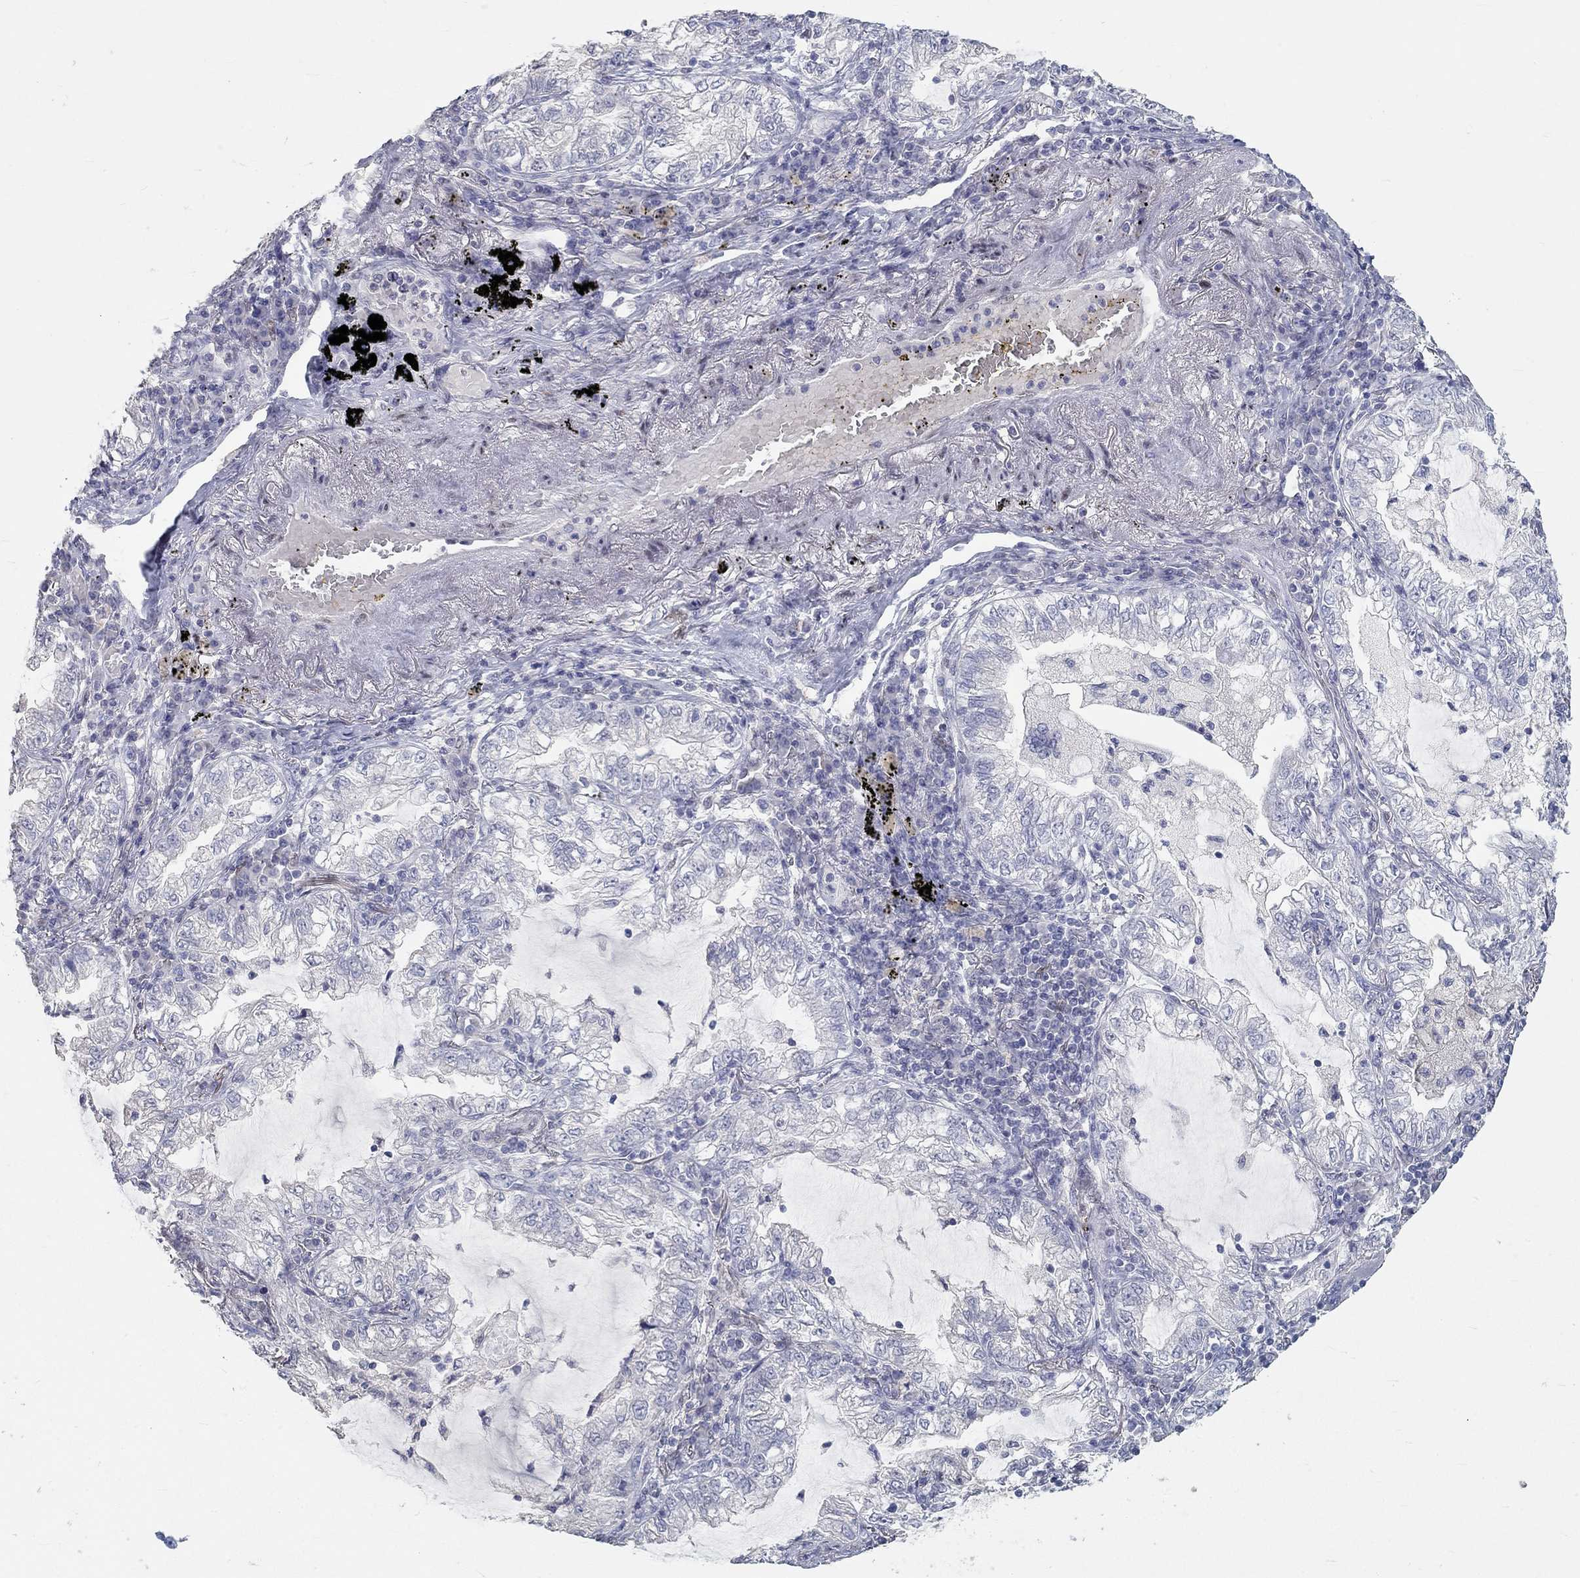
{"staining": {"intensity": "negative", "quantity": "none", "location": "none"}, "tissue": "lung cancer", "cell_type": "Tumor cells", "image_type": "cancer", "snomed": [{"axis": "morphology", "description": "Adenocarcinoma, NOS"}, {"axis": "topography", "description": "Lung"}], "caption": "The image exhibits no staining of tumor cells in lung cancer. The staining is performed using DAB (3,3'-diaminobenzidine) brown chromogen with nuclei counter-stained in using hematoxylin.", "gene": "FGF2", "patient": {"sex": "female", "age": 73}}